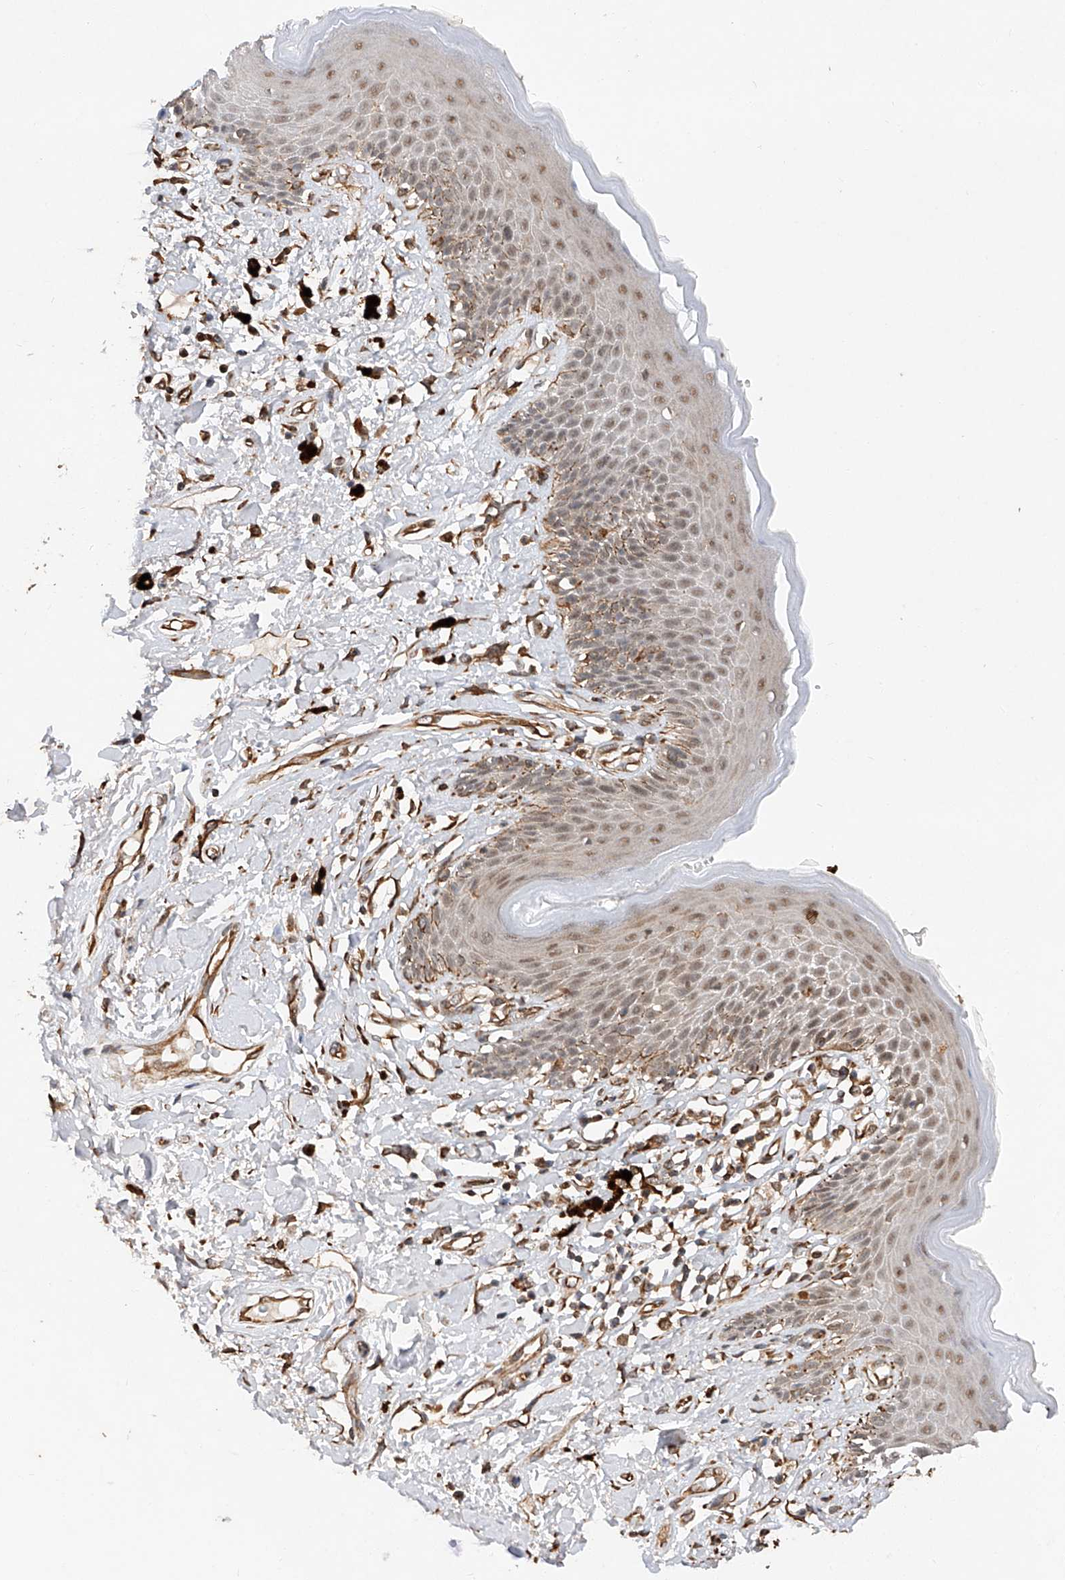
{"staining": {"intensity": "moderate", "quantity": "<25%", "location": "cytoplasmic/membranous,nuclear"}, "tissue": "skin", "cell_type": "Epidermal cells", "image_type": "normal", "snomed": [{"axis": "morphology", "description": "Normal tissue, NOS"}, {"axis": "topography", "description": "Anal"}], "caption": "High-magnification brightfield microscopy of benign skin stained with DAB (brown) and counterstained with hematoxylin (blue). epidermal cells exhibit moderate cytoplasmic/membranous,nuclear expression is appreciated in about<25% of cells.", "gene": "AMD1", "patient": {"sex": "female", "age": 78}}